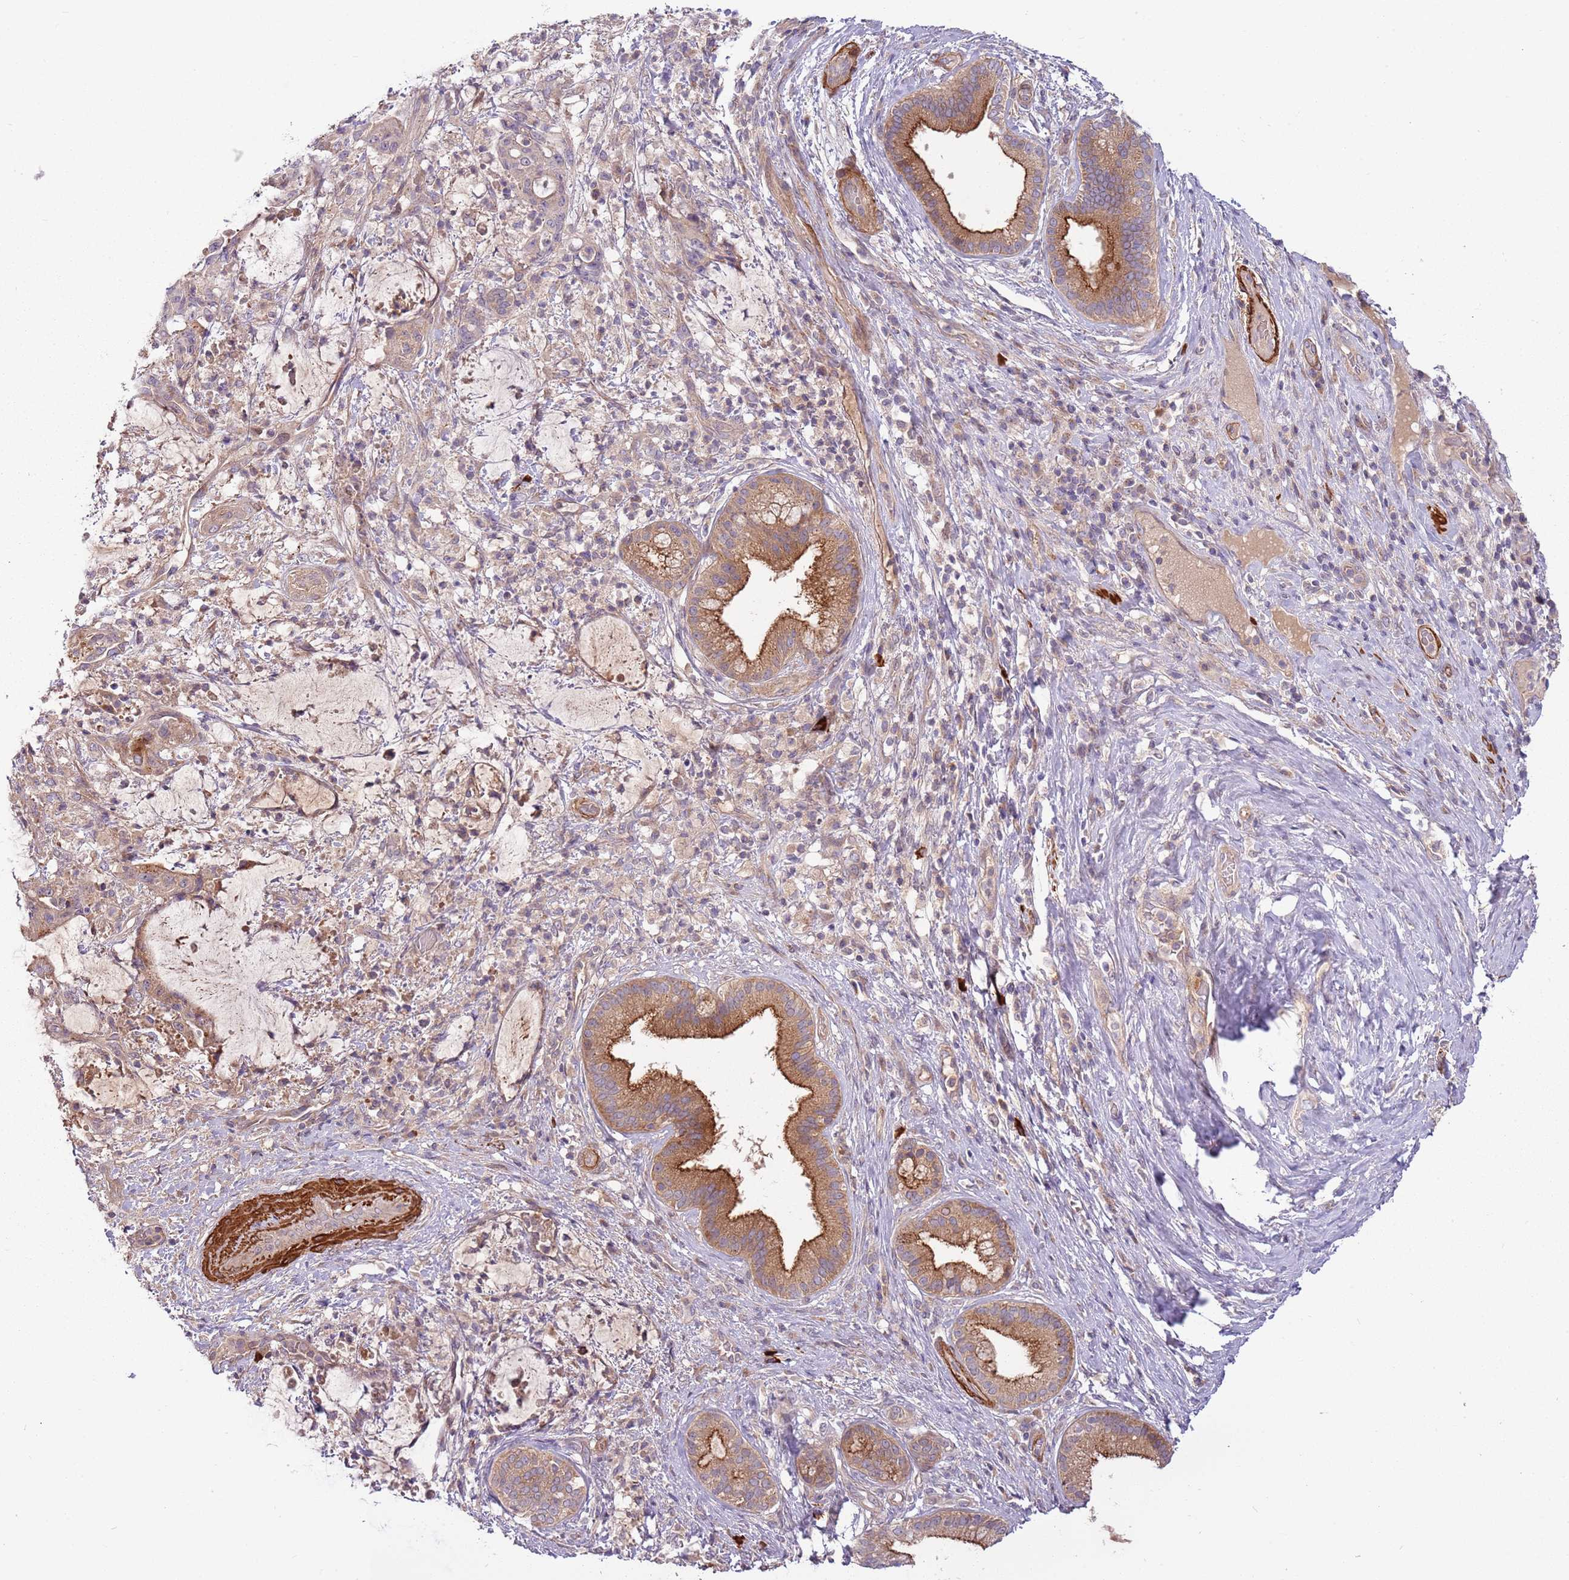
{"staining": {"intensity": "moderate", "quantity": "25%-75%", "location": "cytoplasmic/membranous"}, "tissue": "liver cancer", "cell_type": "Tumor cells", "image_type": "cancer", "snomed": [{"axis": "morphology", "description": "Normal tissue, NOS"}, {"axis": "morphology", "description": "Cholangiocarcinoma"}, {"axis": "topography", "description": "Liver"}, {"axis": "topography", "description": "Peripheral nerve tissue"}], "caption": "This histopathology image demonstrates liver cancer stained with IHC to label a protein in brown. The cytoplasmic/membranous of tumor cells show moderate positivity for the protein. Nuclei are counter-stained blue.", "gene": "RNF128", "patient": {"sex": "female", "age": 73}}